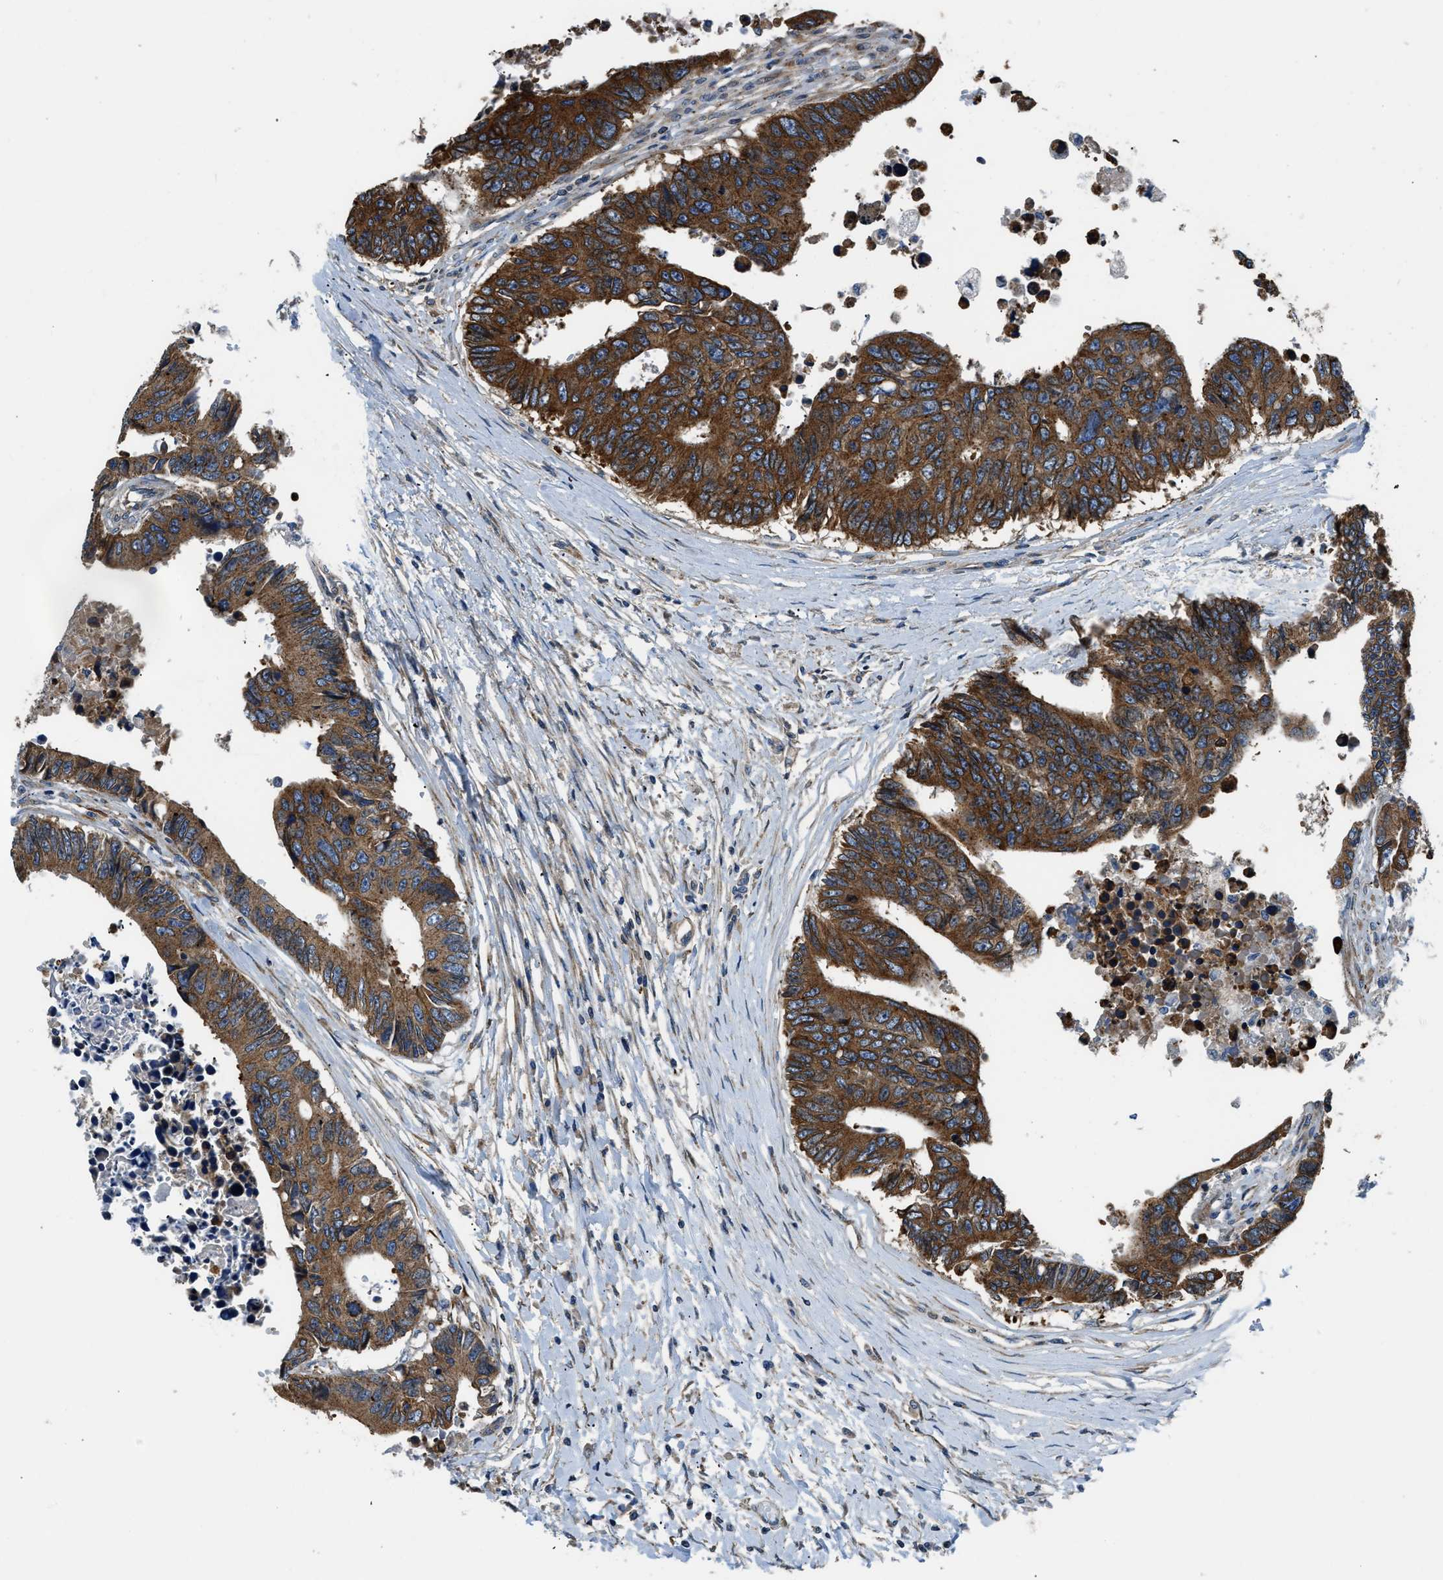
{"staining": {"intensity": "strong", "quantity": ">75%", "location": "cytoplasmic/membranous"}, "tissue": "colorectal cancer", "cell_type": "Tumor cells", "image_type": "cancer", "snomed": [{"axis": "morphology", "description": "Adenocarcinoma, NOS"}, {"axis": "topography", "description": "Rectum"}], "caption": "An image showing strong cytoplasmic/membranous expression in about >75% of tumor cells in colorectal adenocarcinoma, as visualized by brown immunohistochemical staining.", "gene": "ARL6IP5", "patient": {"sex": "male", "age": 84}}